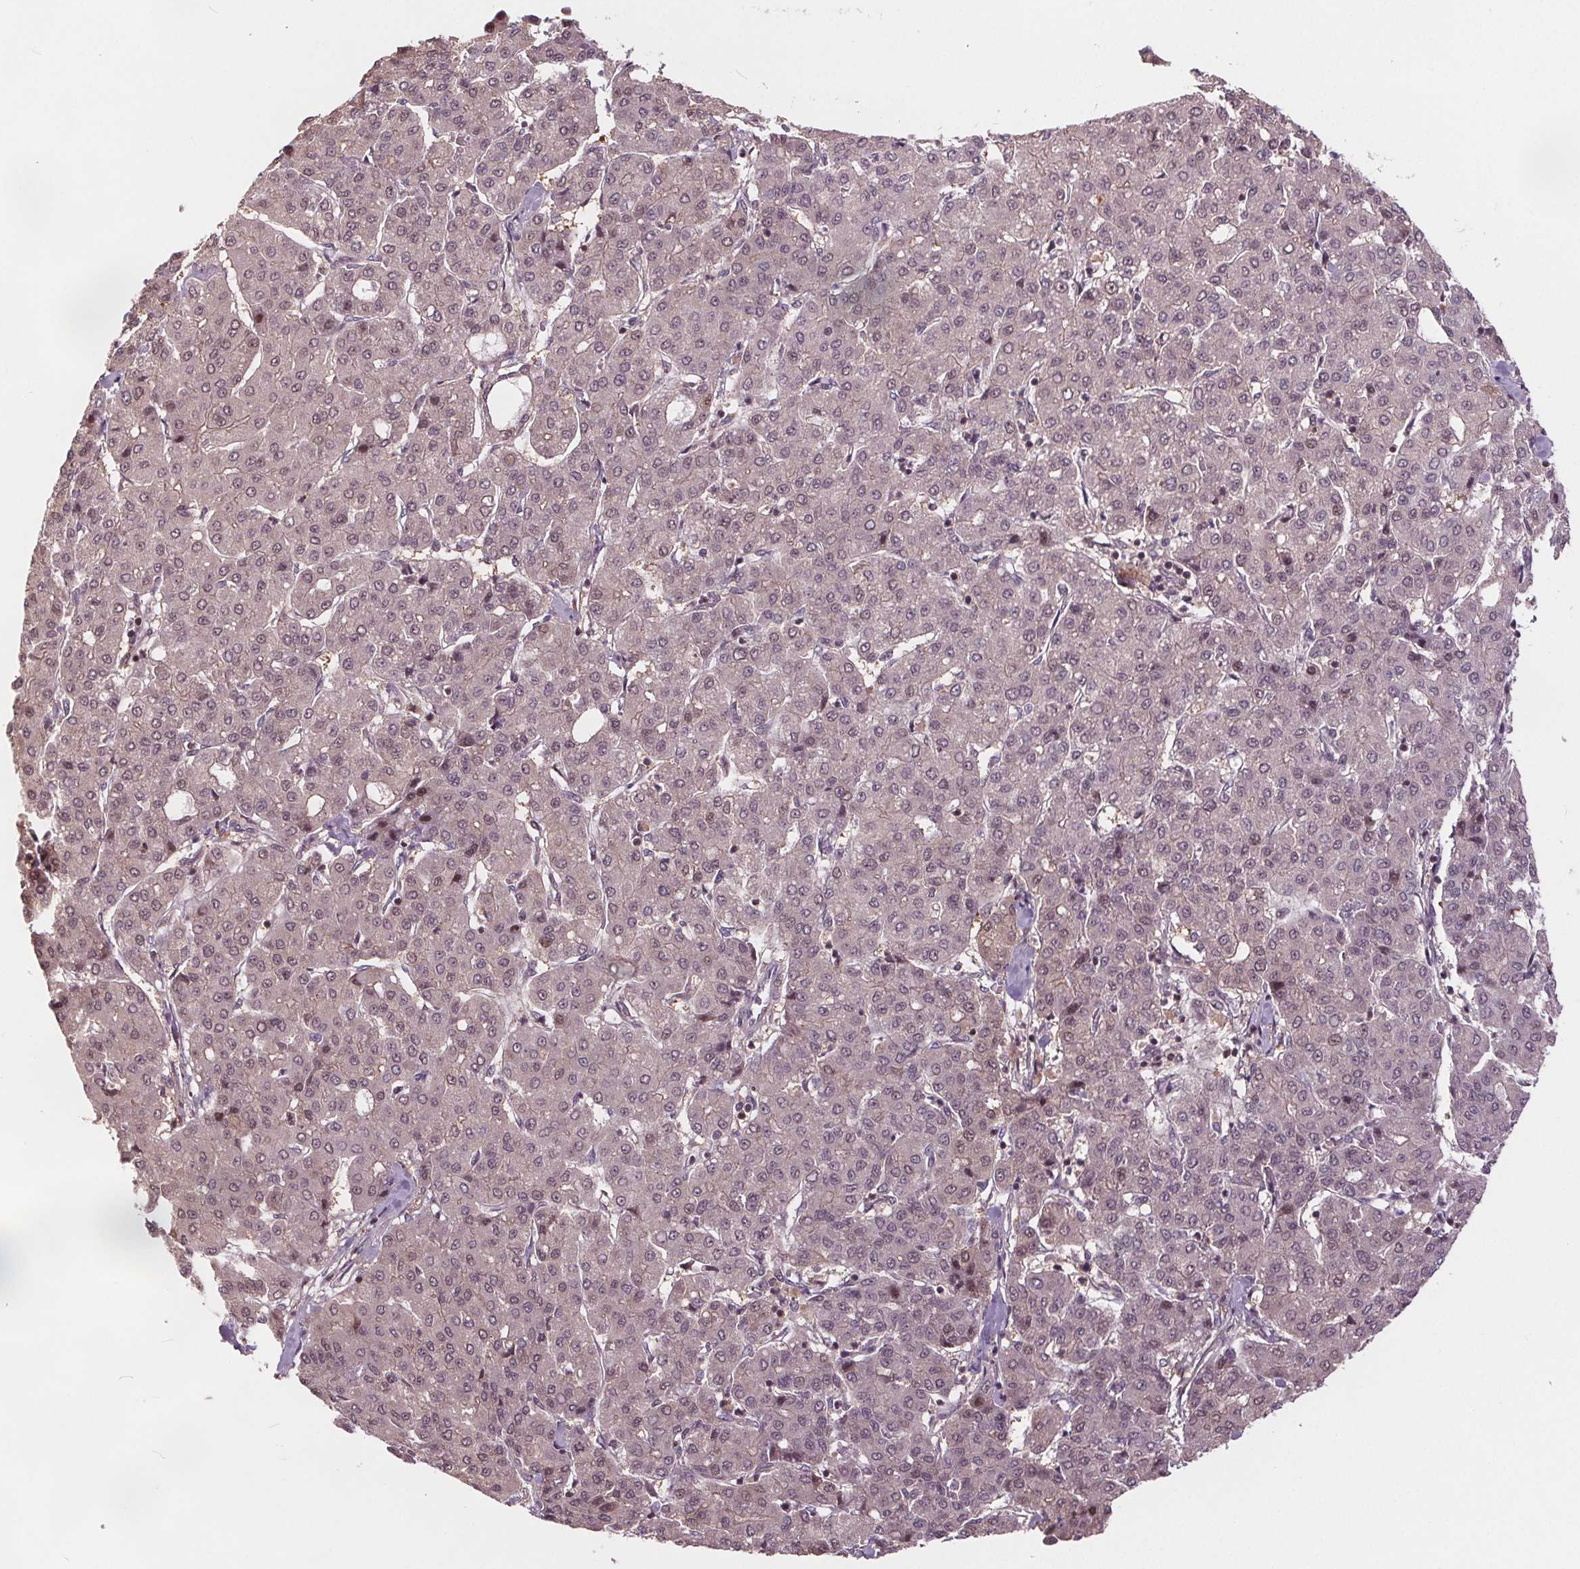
{"staining": {"intensity": "weak", "quantity": "25%-75%", "location": "nuclear"}, "tissue": "liver cancer", "cell_type": "Tumor cells", "image_type": "cancer", "snomed": [{"axis": "morphology", "description": "Carcinoma, Hepatocellular, NOS"}, {"axis": "topography", "description": "Liver"}], "caption": "The histopathology image shows a brown stain indicating the presence of a protein in the nuclear of tumor cells in liver cancer. The protein of interest is stained brown, and the nuclei are stained in blue (DAB (3,3'-diaminobenzidine) IHC with brightfield microscopy, high magnification).", "gene": "HIF1AN", "patient": {"sex": "male", "age": 65}}